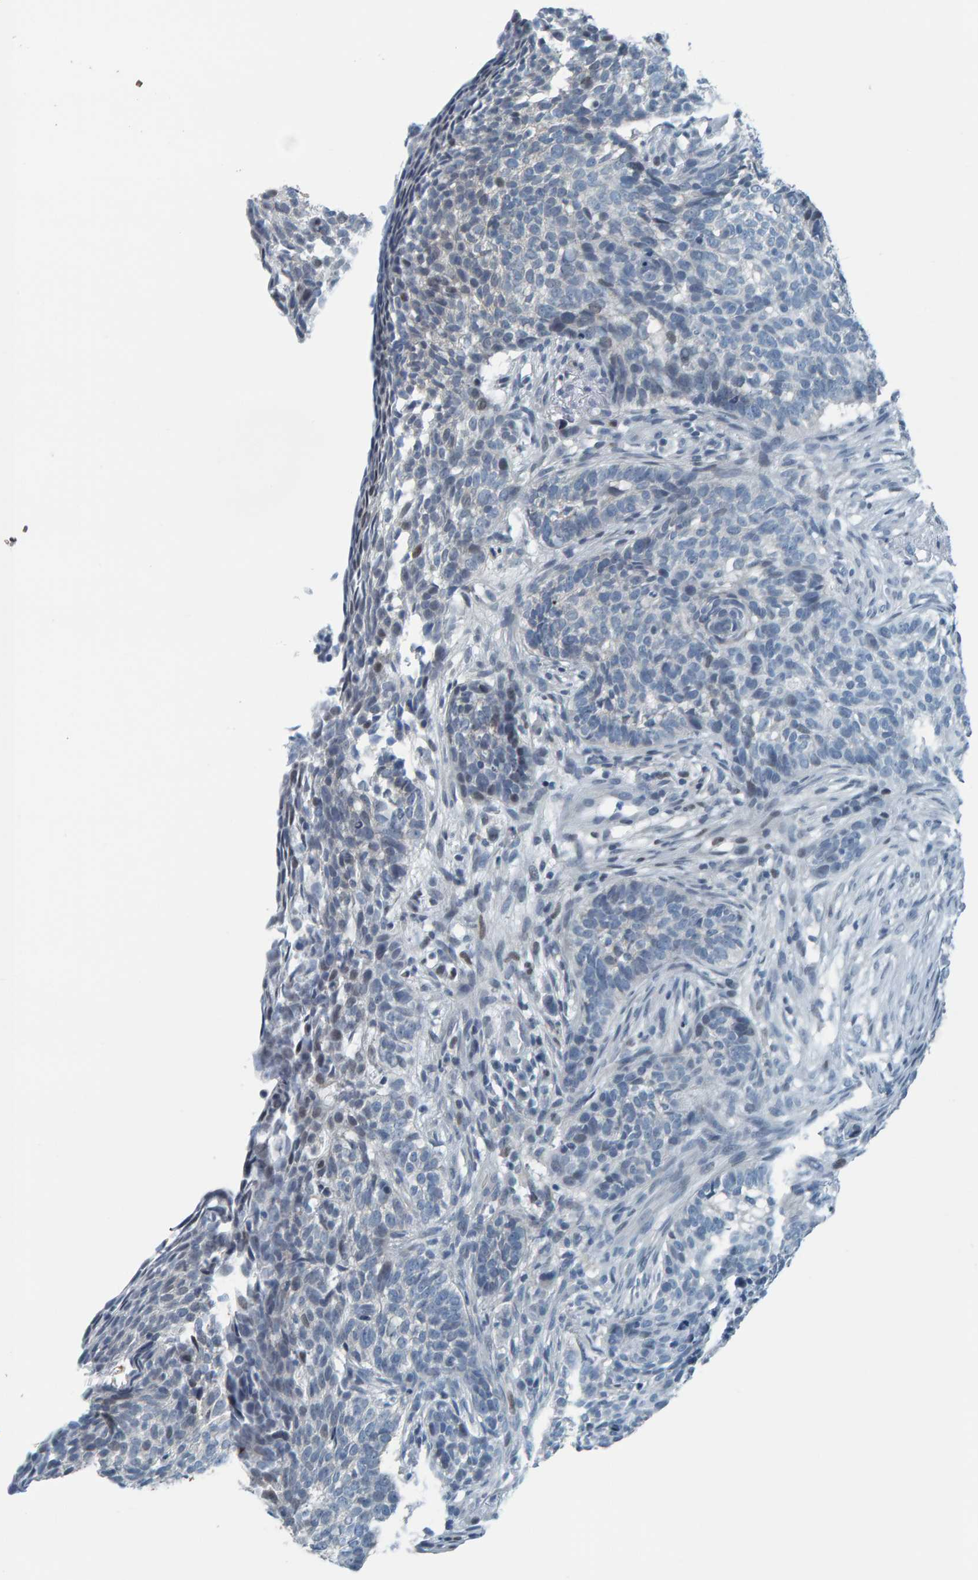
{"staining": {"intensity": "negative", "quantity": "none", "location": "none"}, "tissue": "skin cancer", "cell_type": "Tumor cells", "image_type": "cancer", "snomed": [{"axis": "morphology", "description": "Basal cell carcinoma"}, {"axis": "topography", "description": "Skin"}], "caption": "A high-resolution histopathology image shows IHC staining of skin cancer (basal cell carcinoma), which demonstrates no significant staining in tumor cells.", "gene": "CNP", "patient": {"sex": "male", "age": 85}}